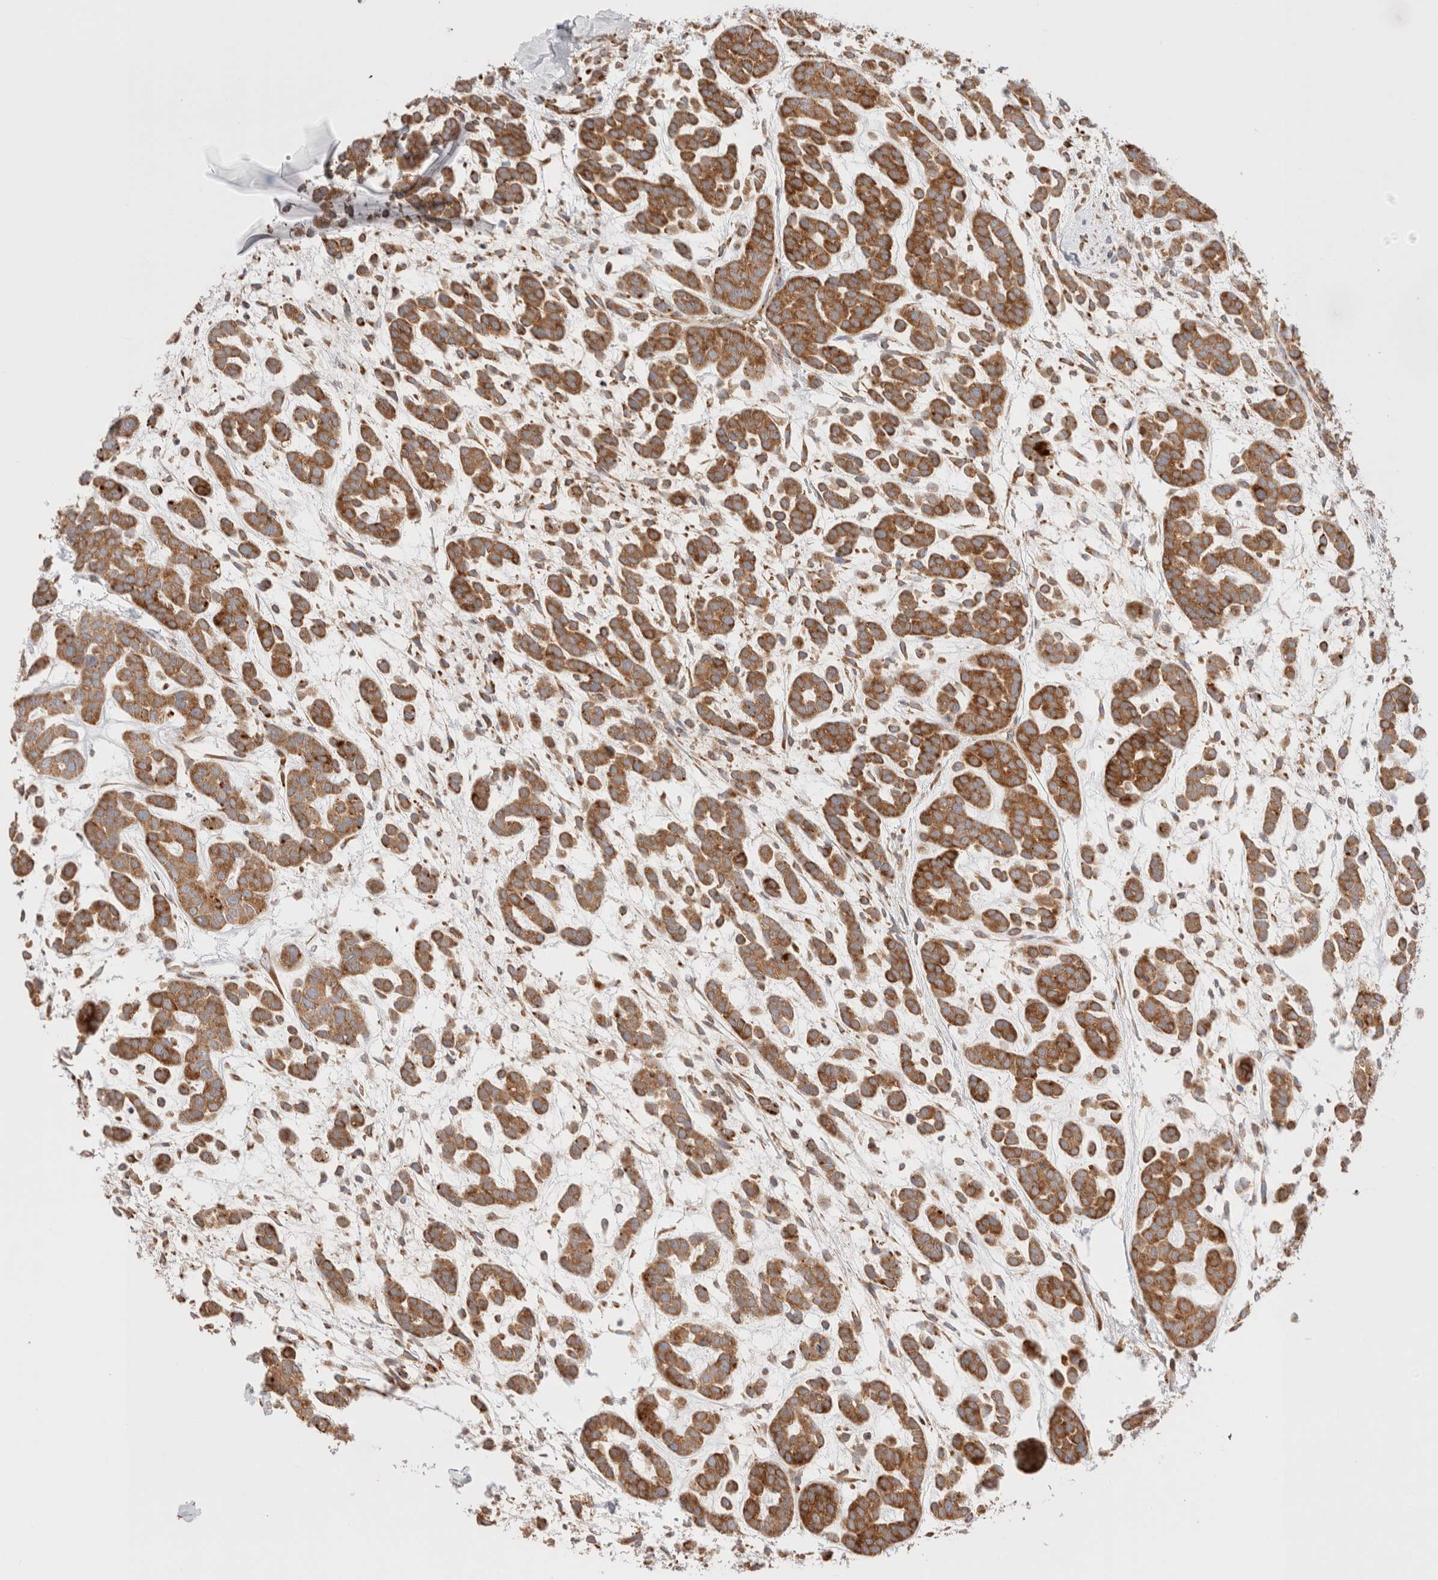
{"staining": {"intensity": "moderate", "quantity": ">75%", "location": "cytoplasmic/membranous"}, "tissue": "head and neck cancer", "cell_type": "Tumor cells", "image_type": "cancer", "snomed": [{"axis": "morphology", "description": "Adenocarcinoma, NOS"}, {"axis": "morphology", "description": "Adenoma, NOS"}, {"axis": "topography", "description": "Head-Neck"}], "caption": "Head and neck cancer (adenocarcinoma) stained with immunohistochemistry reveals moderate cytoplasmic/membranous expression in about >75% of tumor cells.", "gene": "UTS2B", "patient": {"sex": "female", "age": 55}}